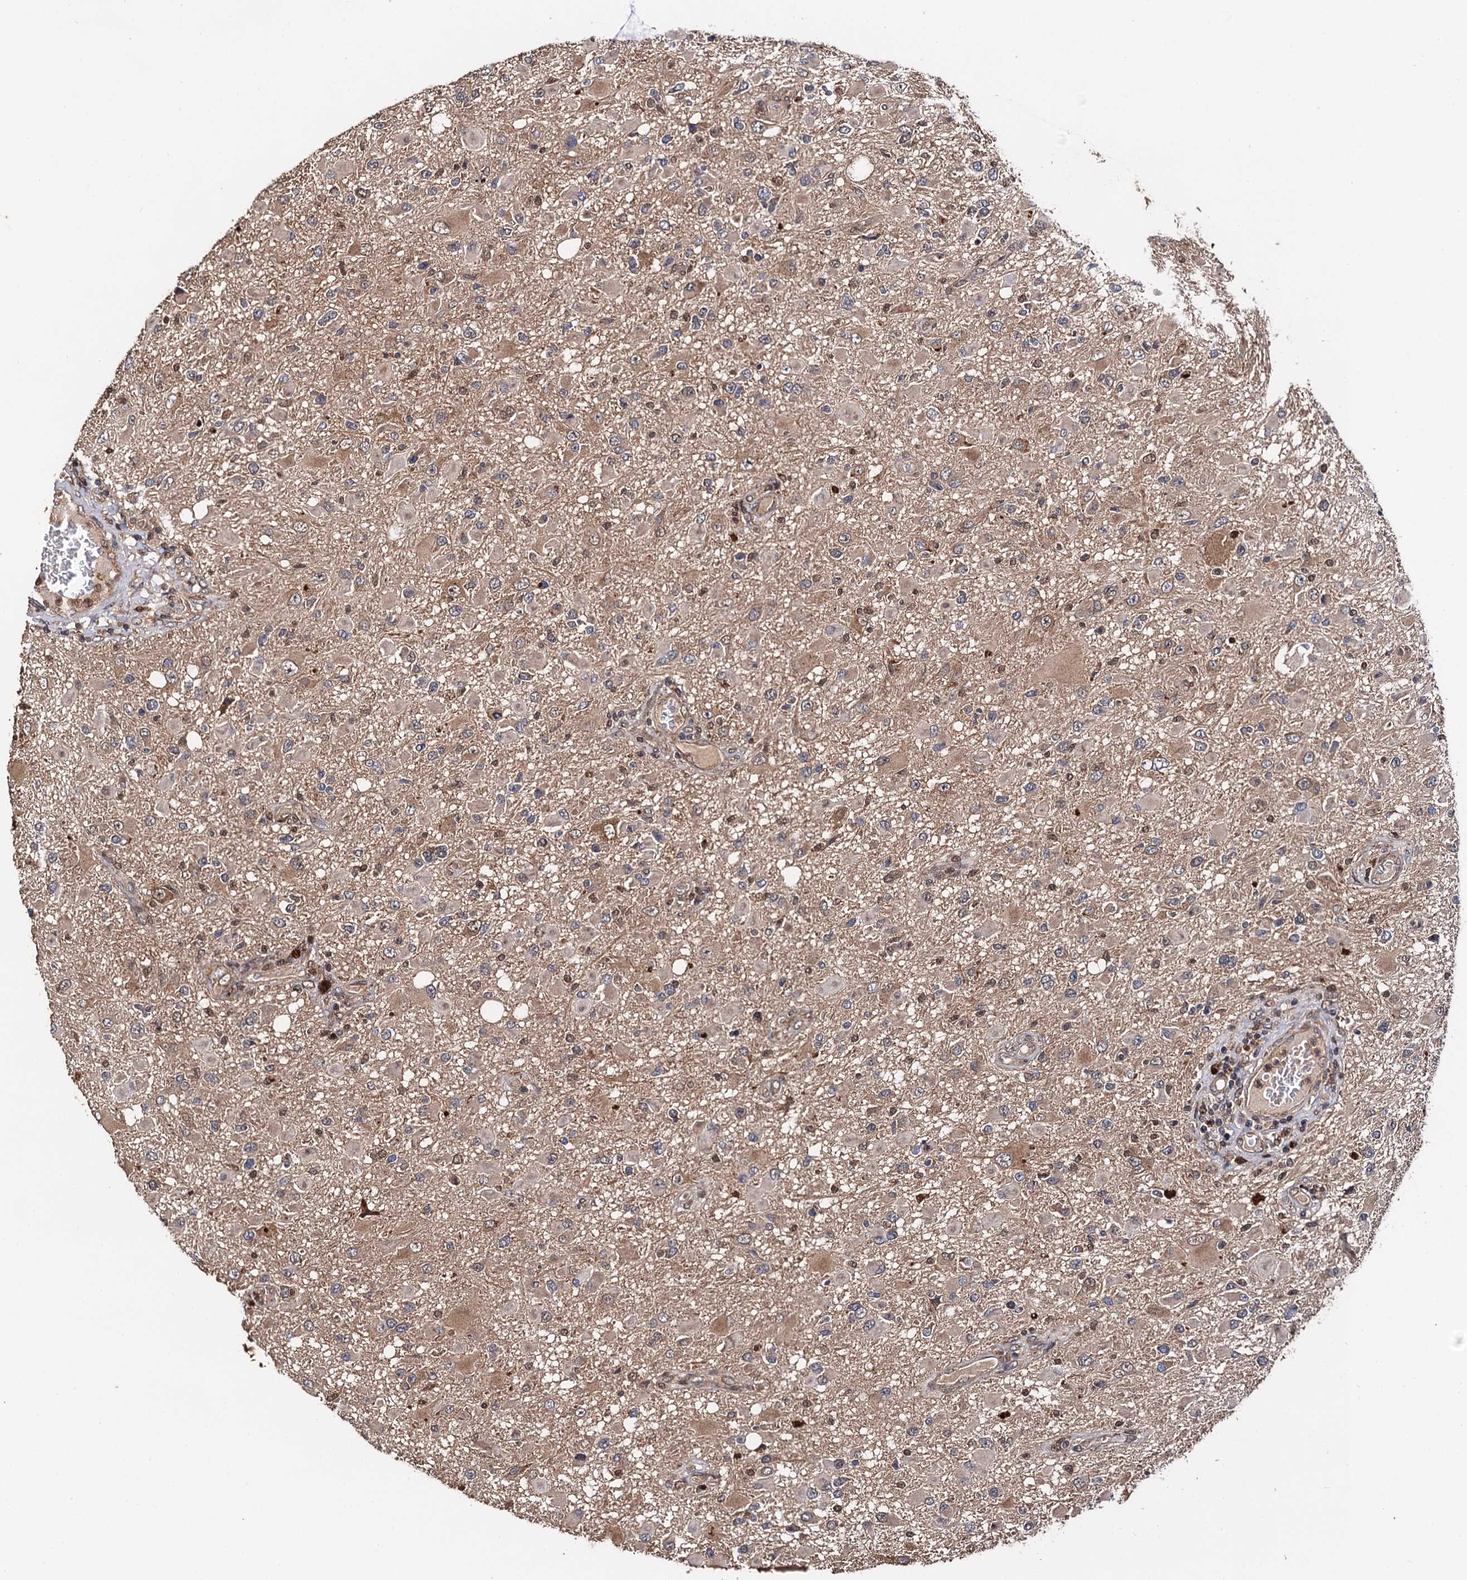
{"staining": {"intensity": "moderate", "quantity": ">75%", "location": "cytoplasmic/membranous,nuclear"}, "tissue": "glioma", "cell_type": "Tumor cells", "image_type": "cancer", "snomed": [{"axis": "morphology", "description": "Glioma, malignant, High grade"}, {"axis": "topography", "description": "Brain"}], "caption": "Malignant glioma (high-grade) stained with a brown dye exhibits moderate cytoplasmic/membranous and nuclear positive expression in about >75% of tumor cells.", "gene": "MIER2", "patient": {"sex": "male", "age": 53}}